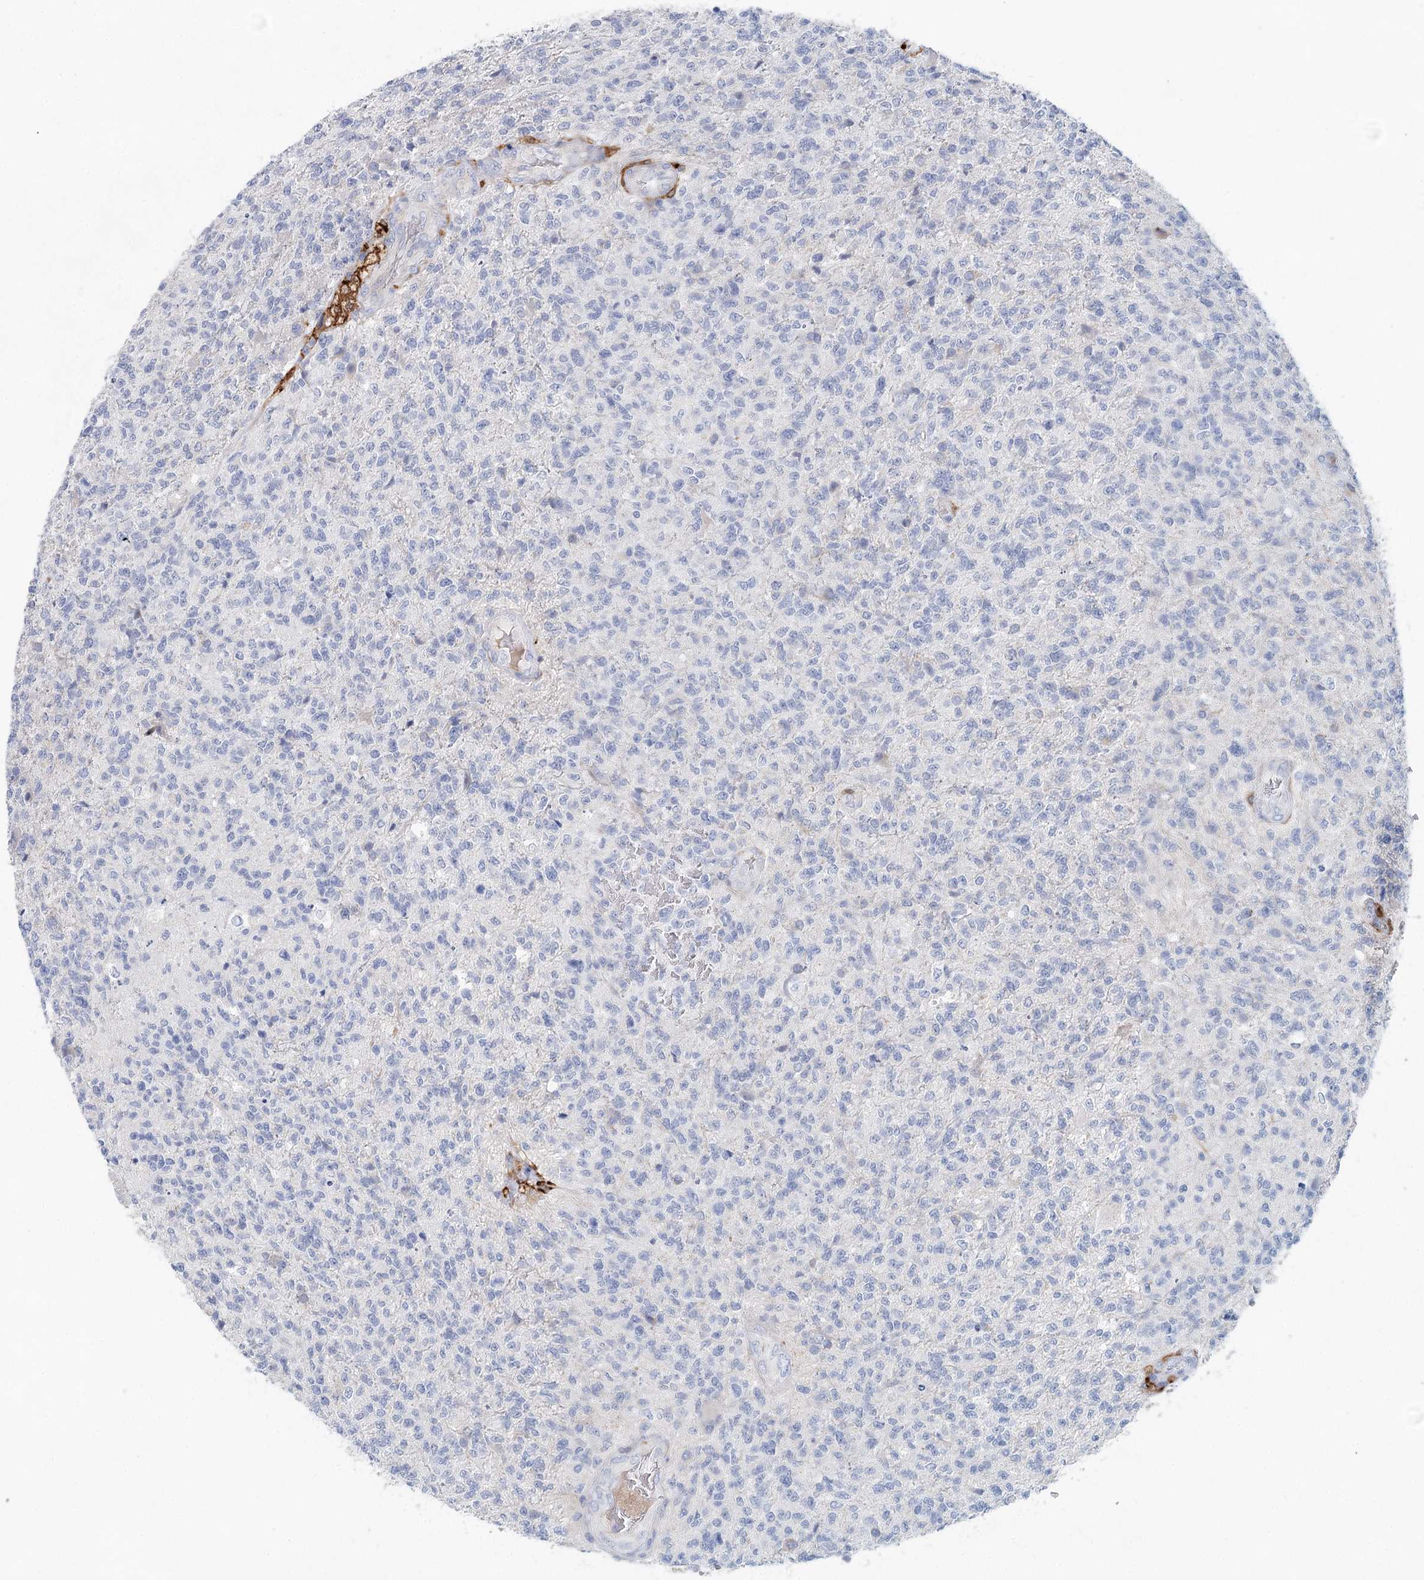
{"staining": {"intensity": "negative", "quantity": "none", "location": "none"}, "tissue": "glioma", "cell_type": "Tumor cells", "image_type": "cancer", "snomed": [{"axis": "morphology", "description": "Glioma, malignant, High grade"}, {"axis": "topography", "description": "Brain"}], "caption": "The photomicrograph reveals no significant staining in tumor cells of high-grade glioma (malignant).", "gene": "SLC19A3", "patient": {"sex": "male", "age": 56}}